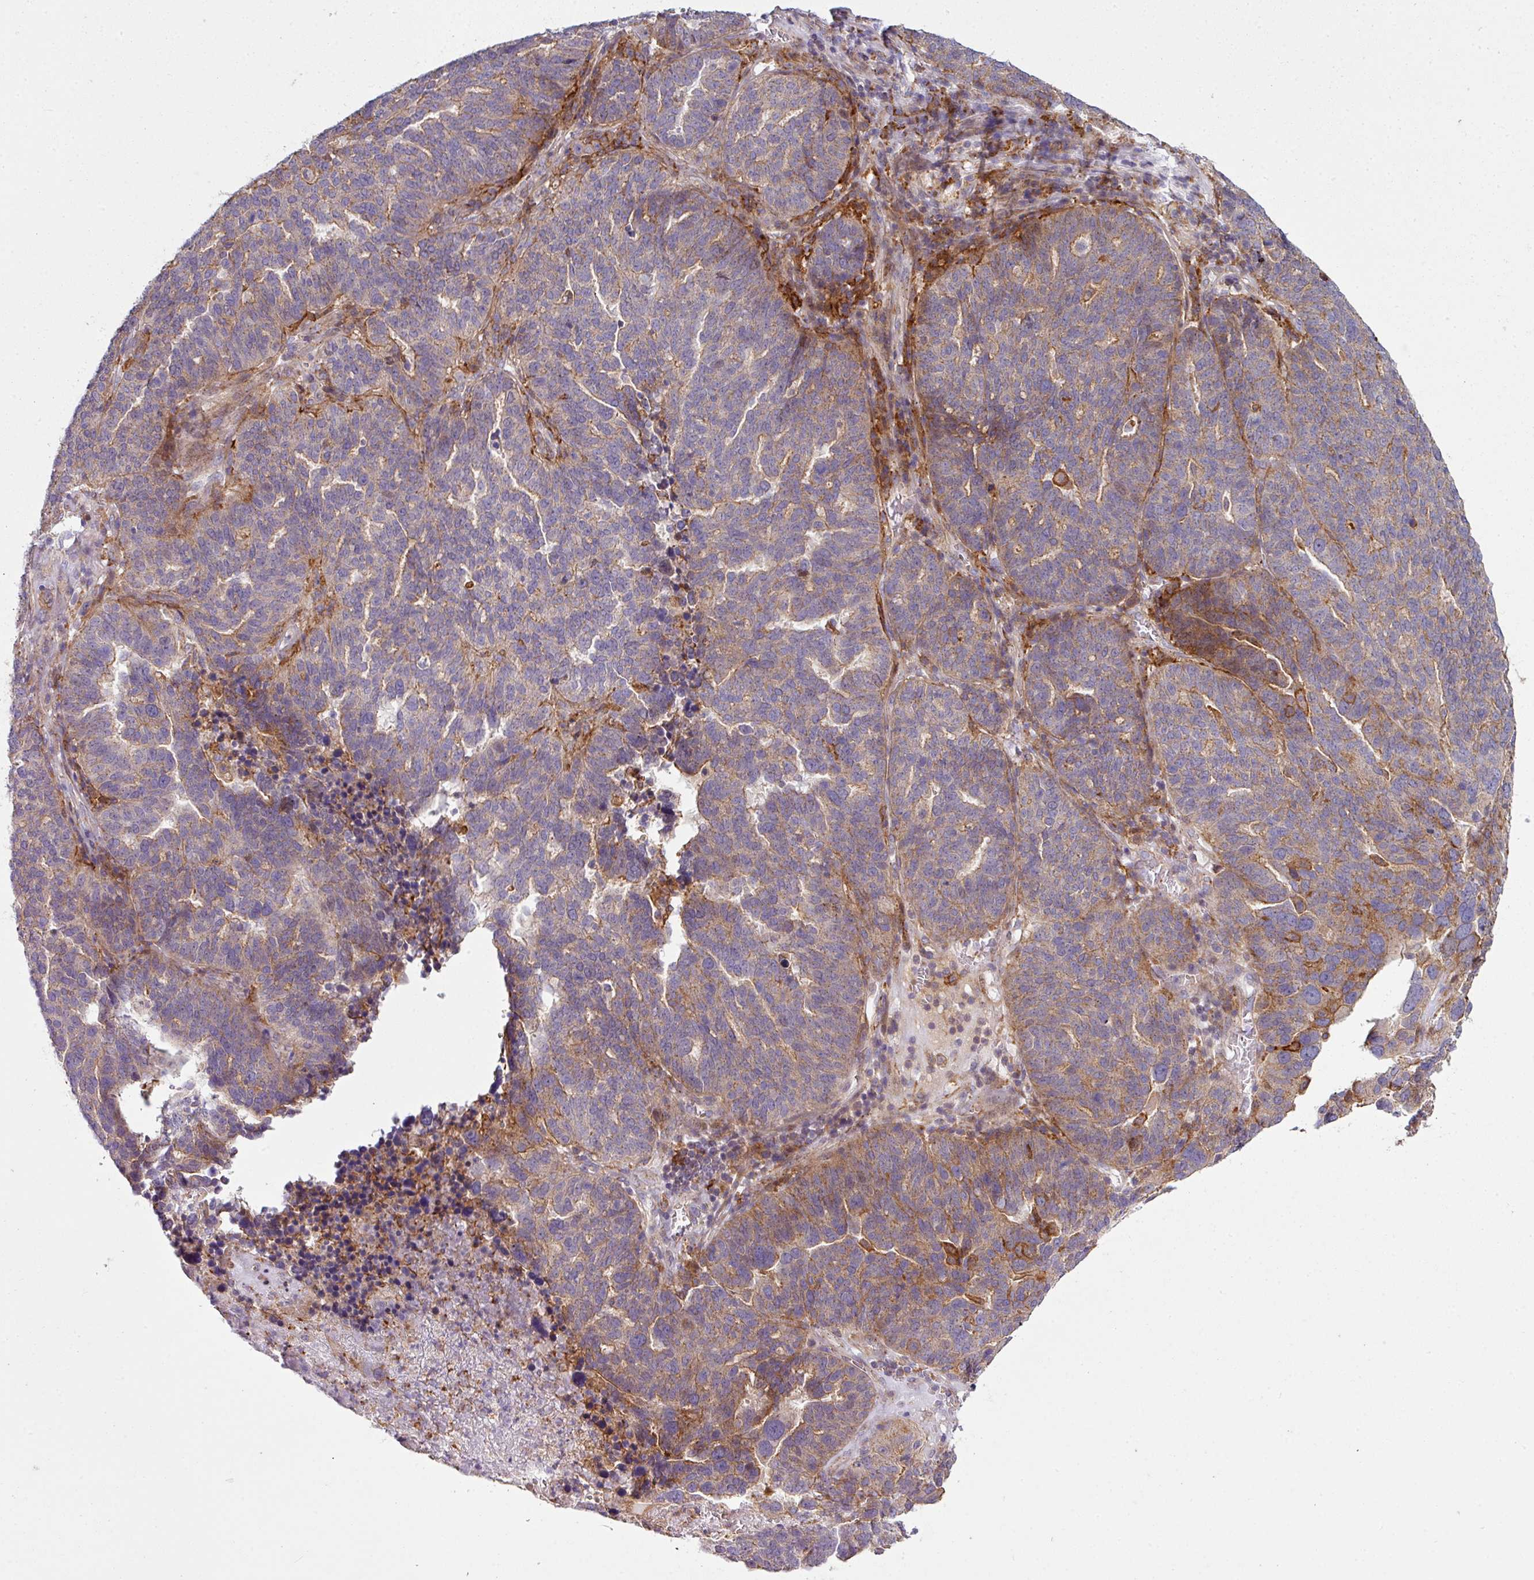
{"staining": {"intensity": "moderate", "quantity": "25%-75%", "location": "cytoplasmic/membranous"}, "tissue": "ovarian cancer", "cell_type": "Tumor cells", "image_type": "cancer", "snomed": [{"axis": "morphology", "description": "Cystadenocarcinoma, serous, NOS"}, {"axis": "topography", "description": "Ovary"}], "caption": "Ovarian serous cystadenocarcinoma stained with immunohistochemistry shows moderate cytoplasmic/membranous expression in about 25%-75% of tumor cells.", "gene": "COL8A1", "patient": {"sex": "female", "age": 59}}